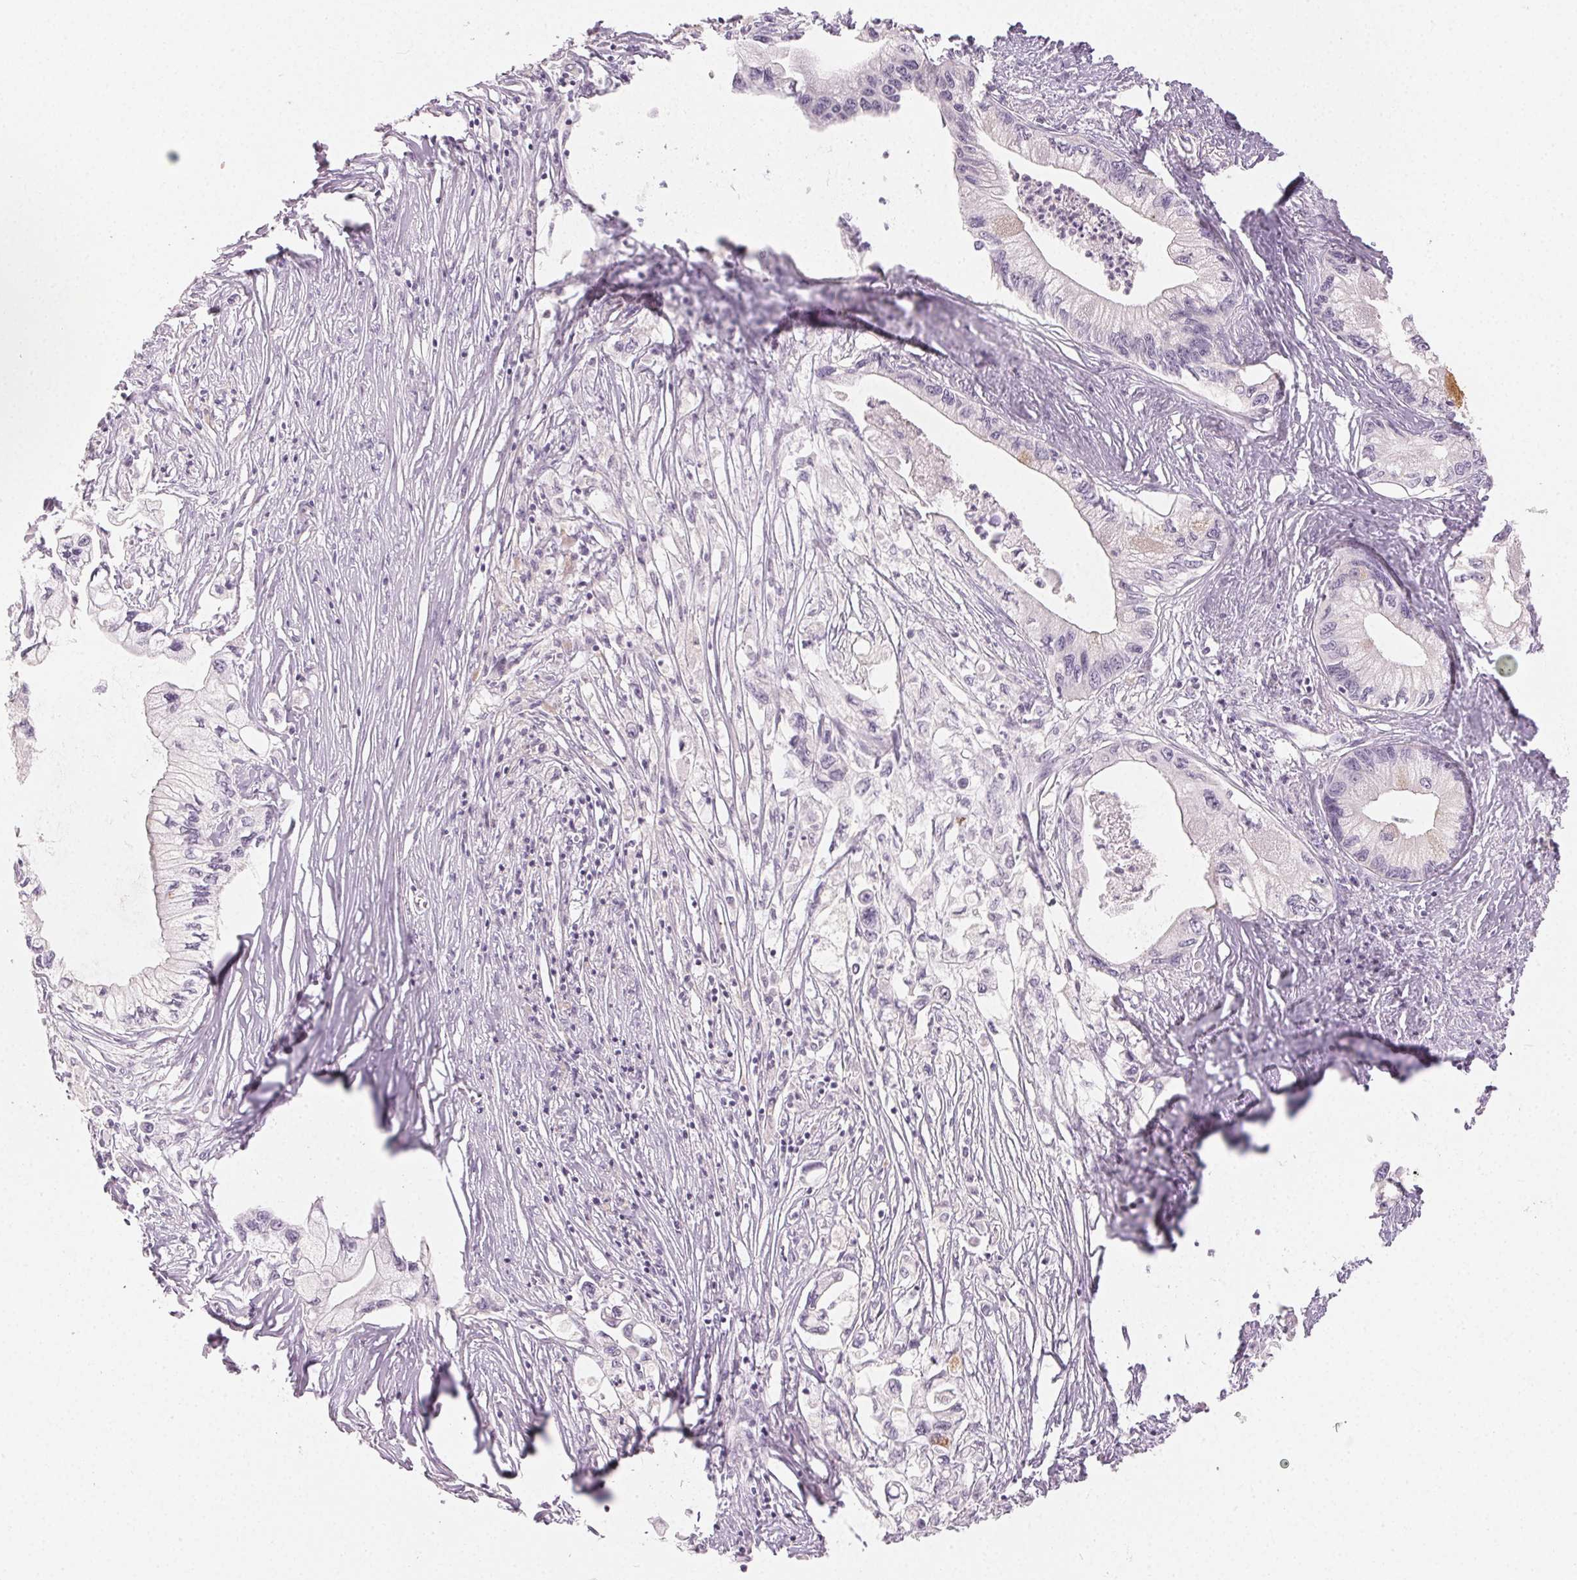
{"staining": {"intensity": "negative", "quantity": "none", "location": "none"}, "tissue": "pancreatic cancer", "cell_type": "Tumor cells", "image_type": "cancer", "snomed": [{"axis": "morphology", "description": "Adenocarcinoma, NOS"}, {"axis": "topography", "description": "Pancreas"}], "caption": "DAB (3,3'-diaminobenzidine) immunohistochemical staining of adenocarcinoma (pancreatic) reveals no significant expression in tumor cells.", "gene": "LVRN", "patient": {"sex": "male", "age": 61}}